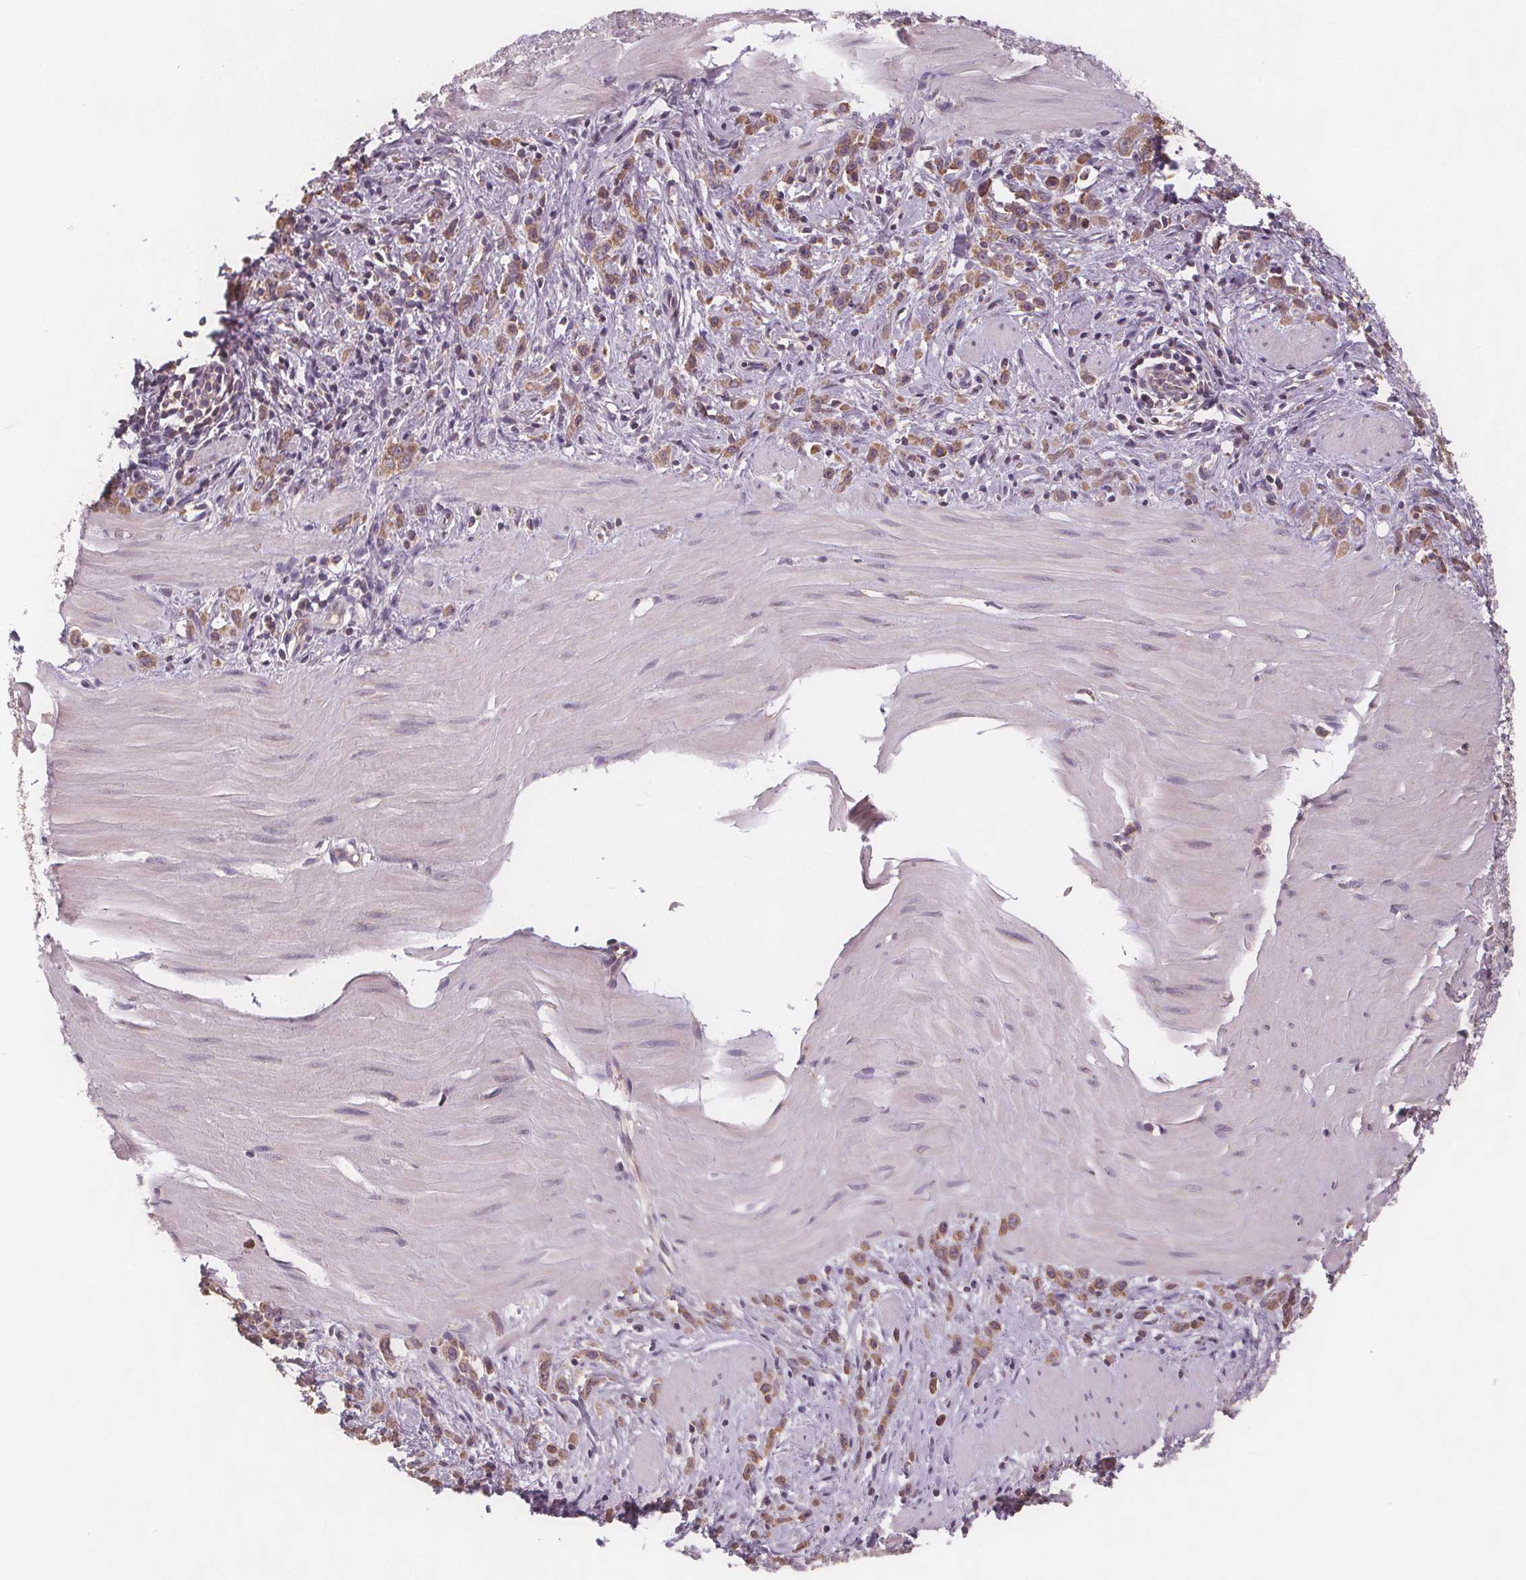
{"staining": {"intensity": "weak", "quantity": ">75%", "location": "cytoplasmic/membranous"}, "tissue": "stomach cancer", "cell_type": "Tumor cells", "image_type": "cancer", "snomed": [{"axis": "morphology", "description": "Adenocarcinoma, NOS"}, {"axis": "topography", "description": "Stomach"}], "caption": "Stomach cancer stained for a protein (brown) shows weak cytoplasmic/membranous positive positivity in approximately >75% of tumor cells.", "gene": "TMEM80", "patient": {"sex": "male", "age": 47}}